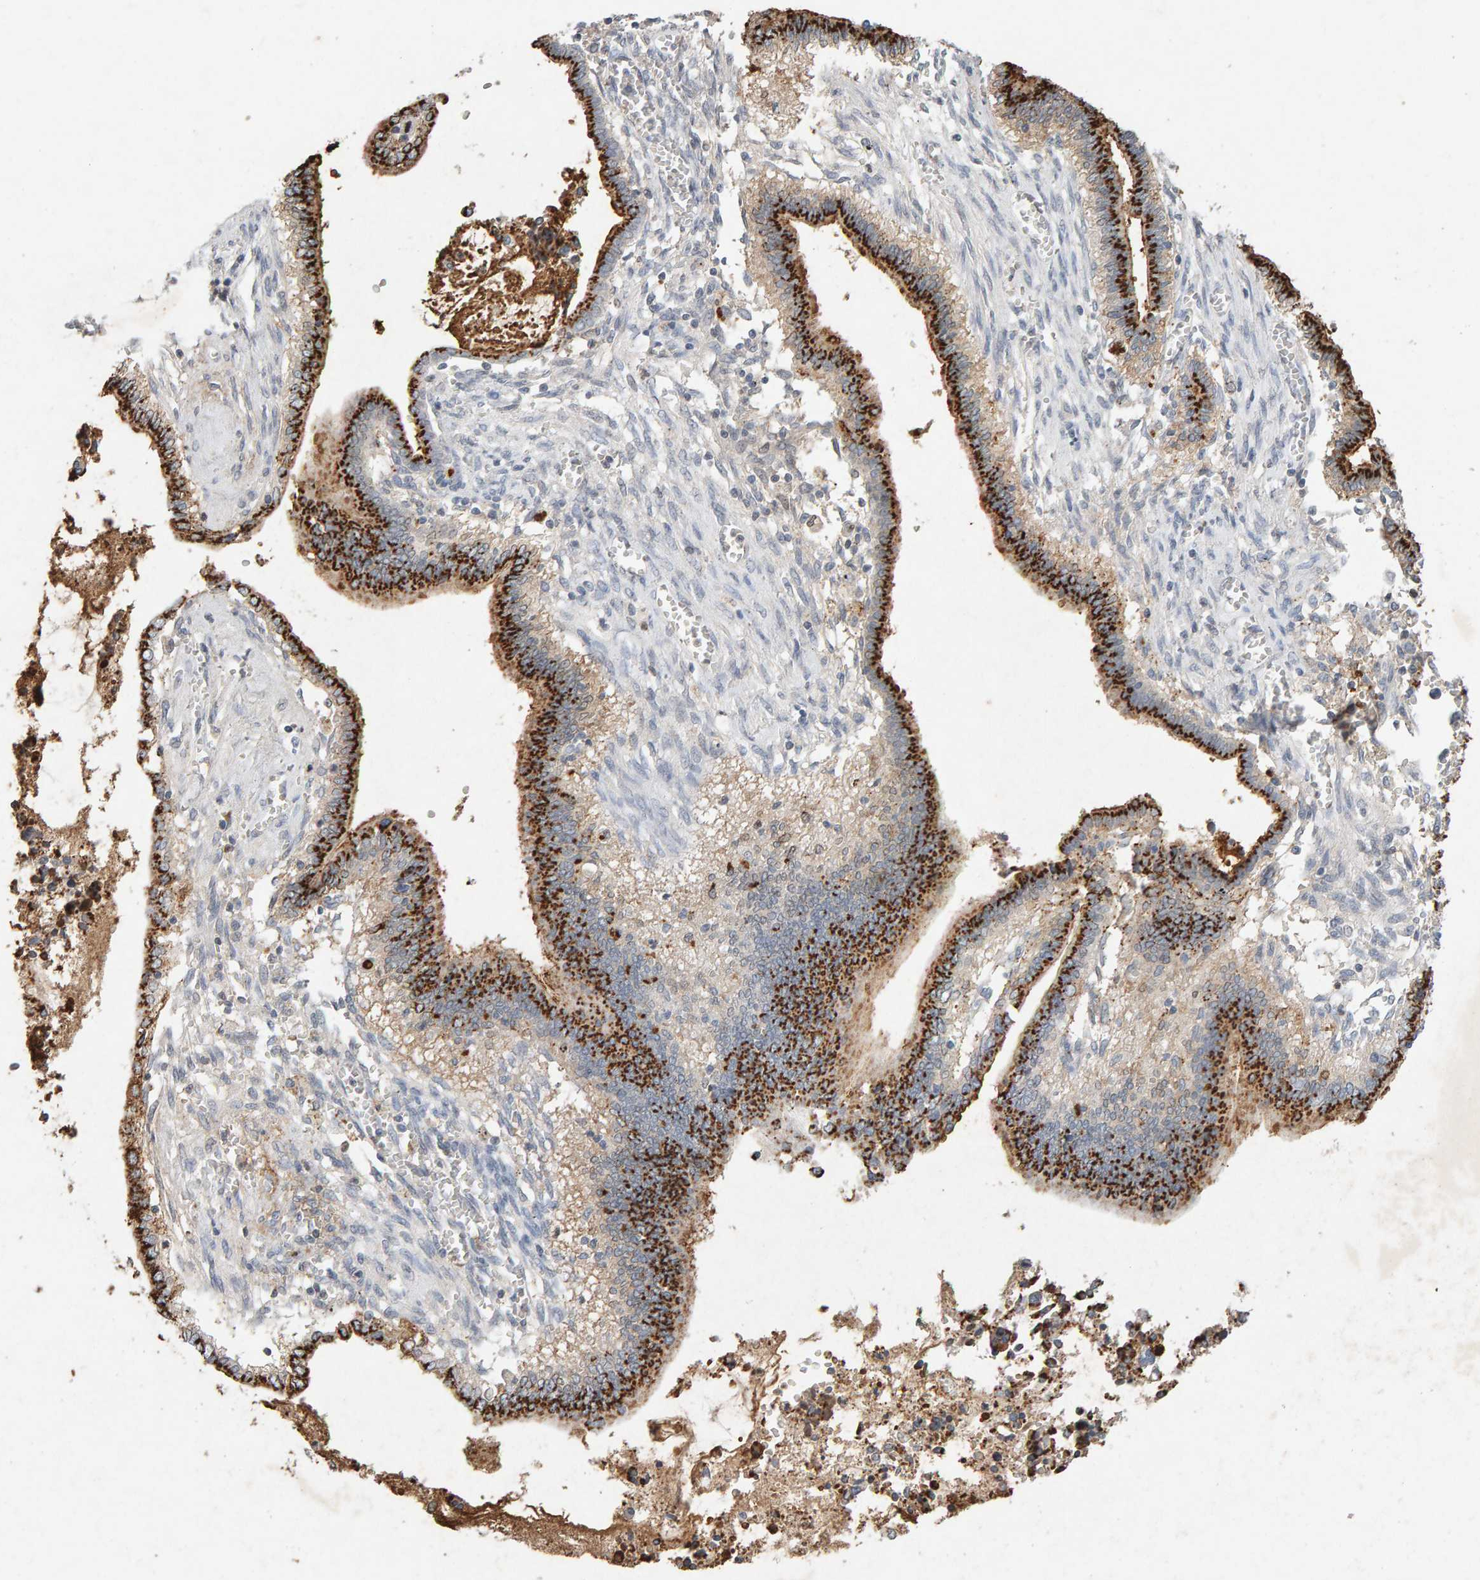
{"staining": {"intensity": "strong", "quantity": ">75%", "location": "cytoplasmic/membranous"}, "tissue": "cervical cancer", "cell_type": "Tumor cells", "image_type": "cancer", "snomed": [{"axis": "morphology", "description": "Adenocarcinoma, NOS"}, {"axis": "topography", "description": "Cervix"}], "caption": "Immunohistochemical staining of cervical cancer demonstrates high levels of strong cytoplasmic/membranous protein expression in about >75% of tumor cells.", "gene": "PTPRM", "patient": {"sex": "female", "age": 44}}